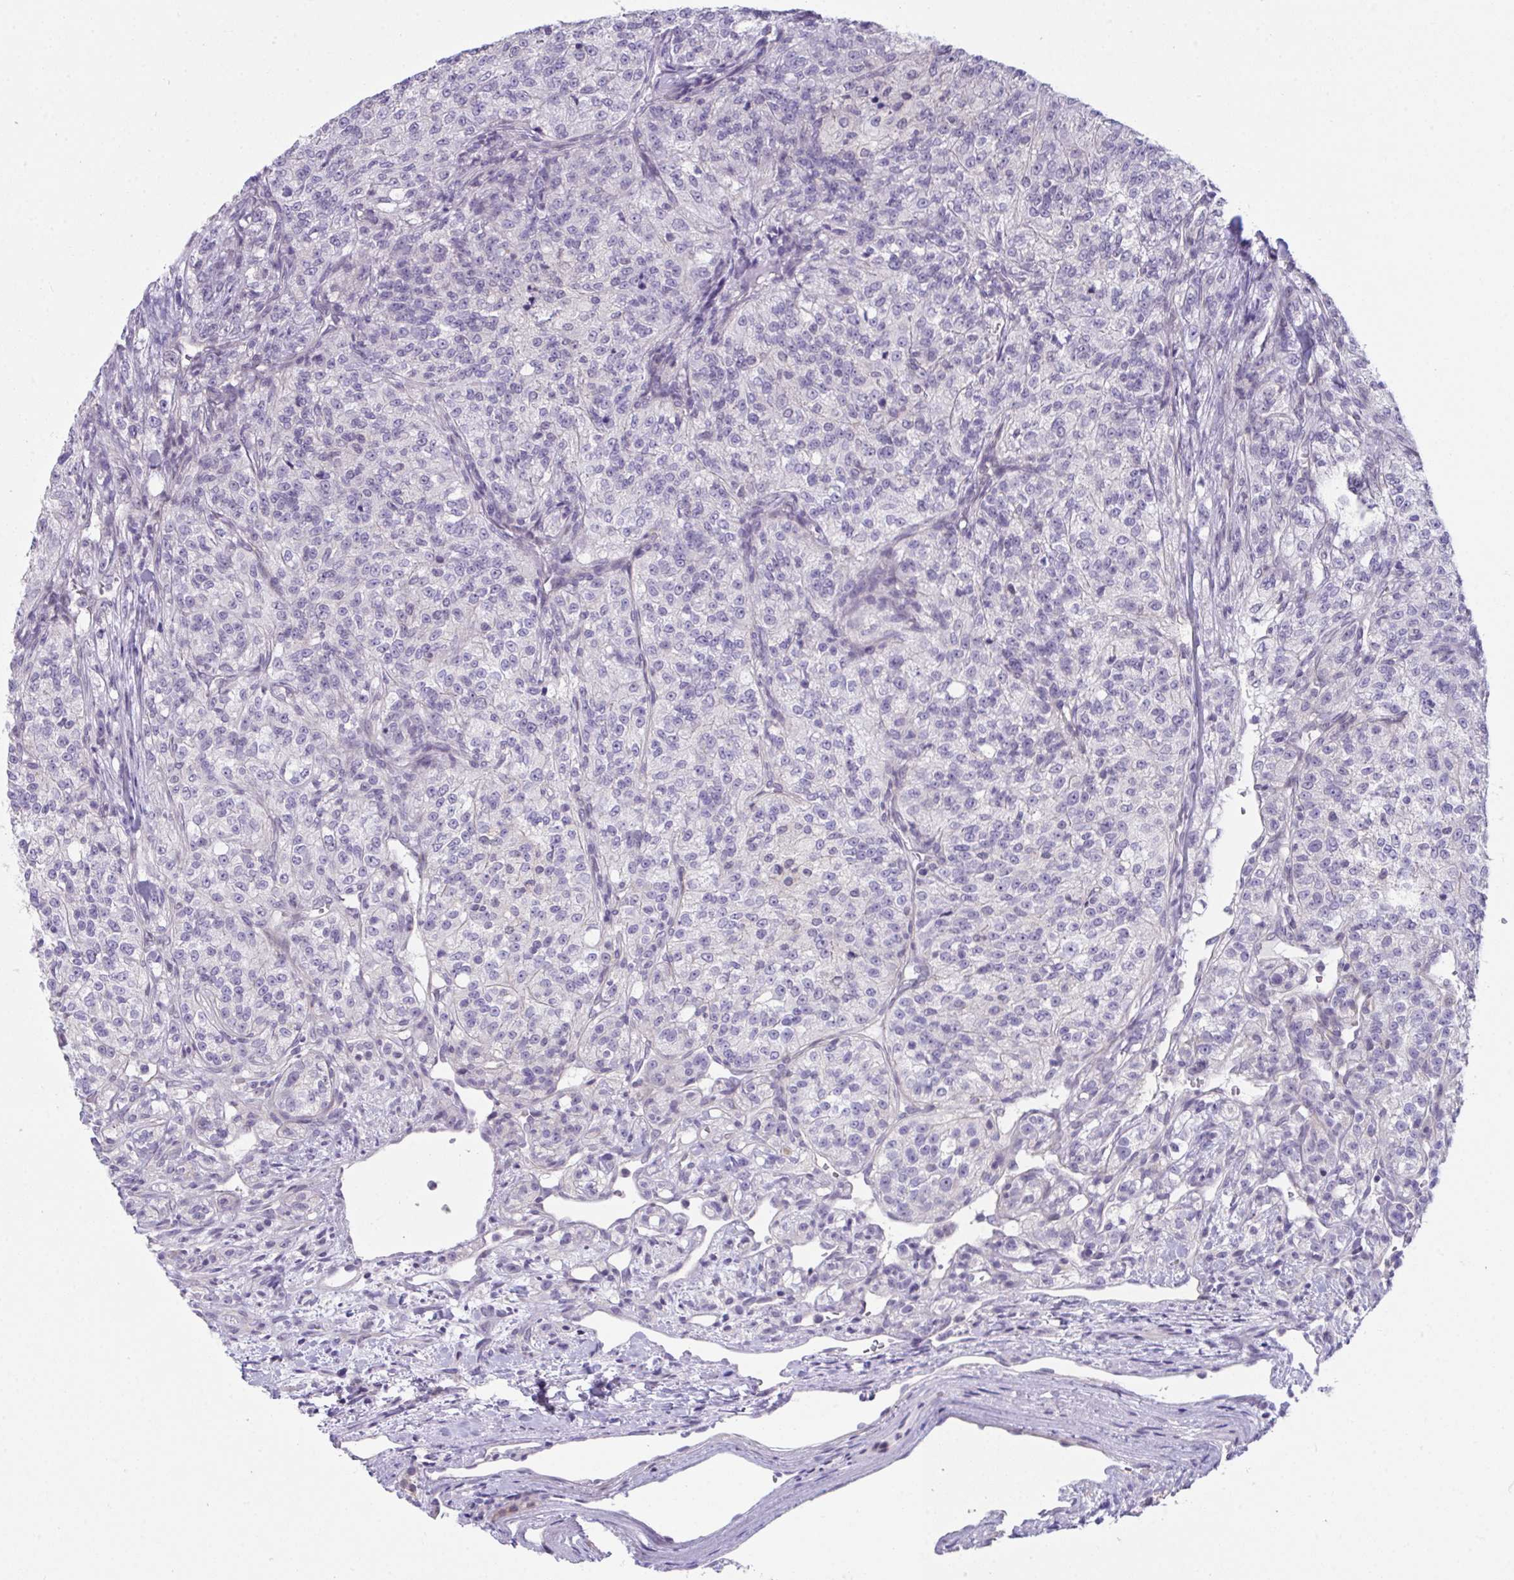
{"staining": {"intensity": "negative", "quantity": "none", "location": "none"}, "tissue": "renal cancer", "cell_type": "Tumor cells", "image_type": "cancer", "snomed": [{"axis": "morphology", "description": "Adenocarcinoma, NOS"}, {"axis": "topography", "description": "Kidney"}], "caption": "A histopathology image of renal adenocarcinoma stained for a protein exhibits no brown staining in tumor cells.", "gene": "ATP6V0D2", "patient": {"sex": "female", "age": 63}}